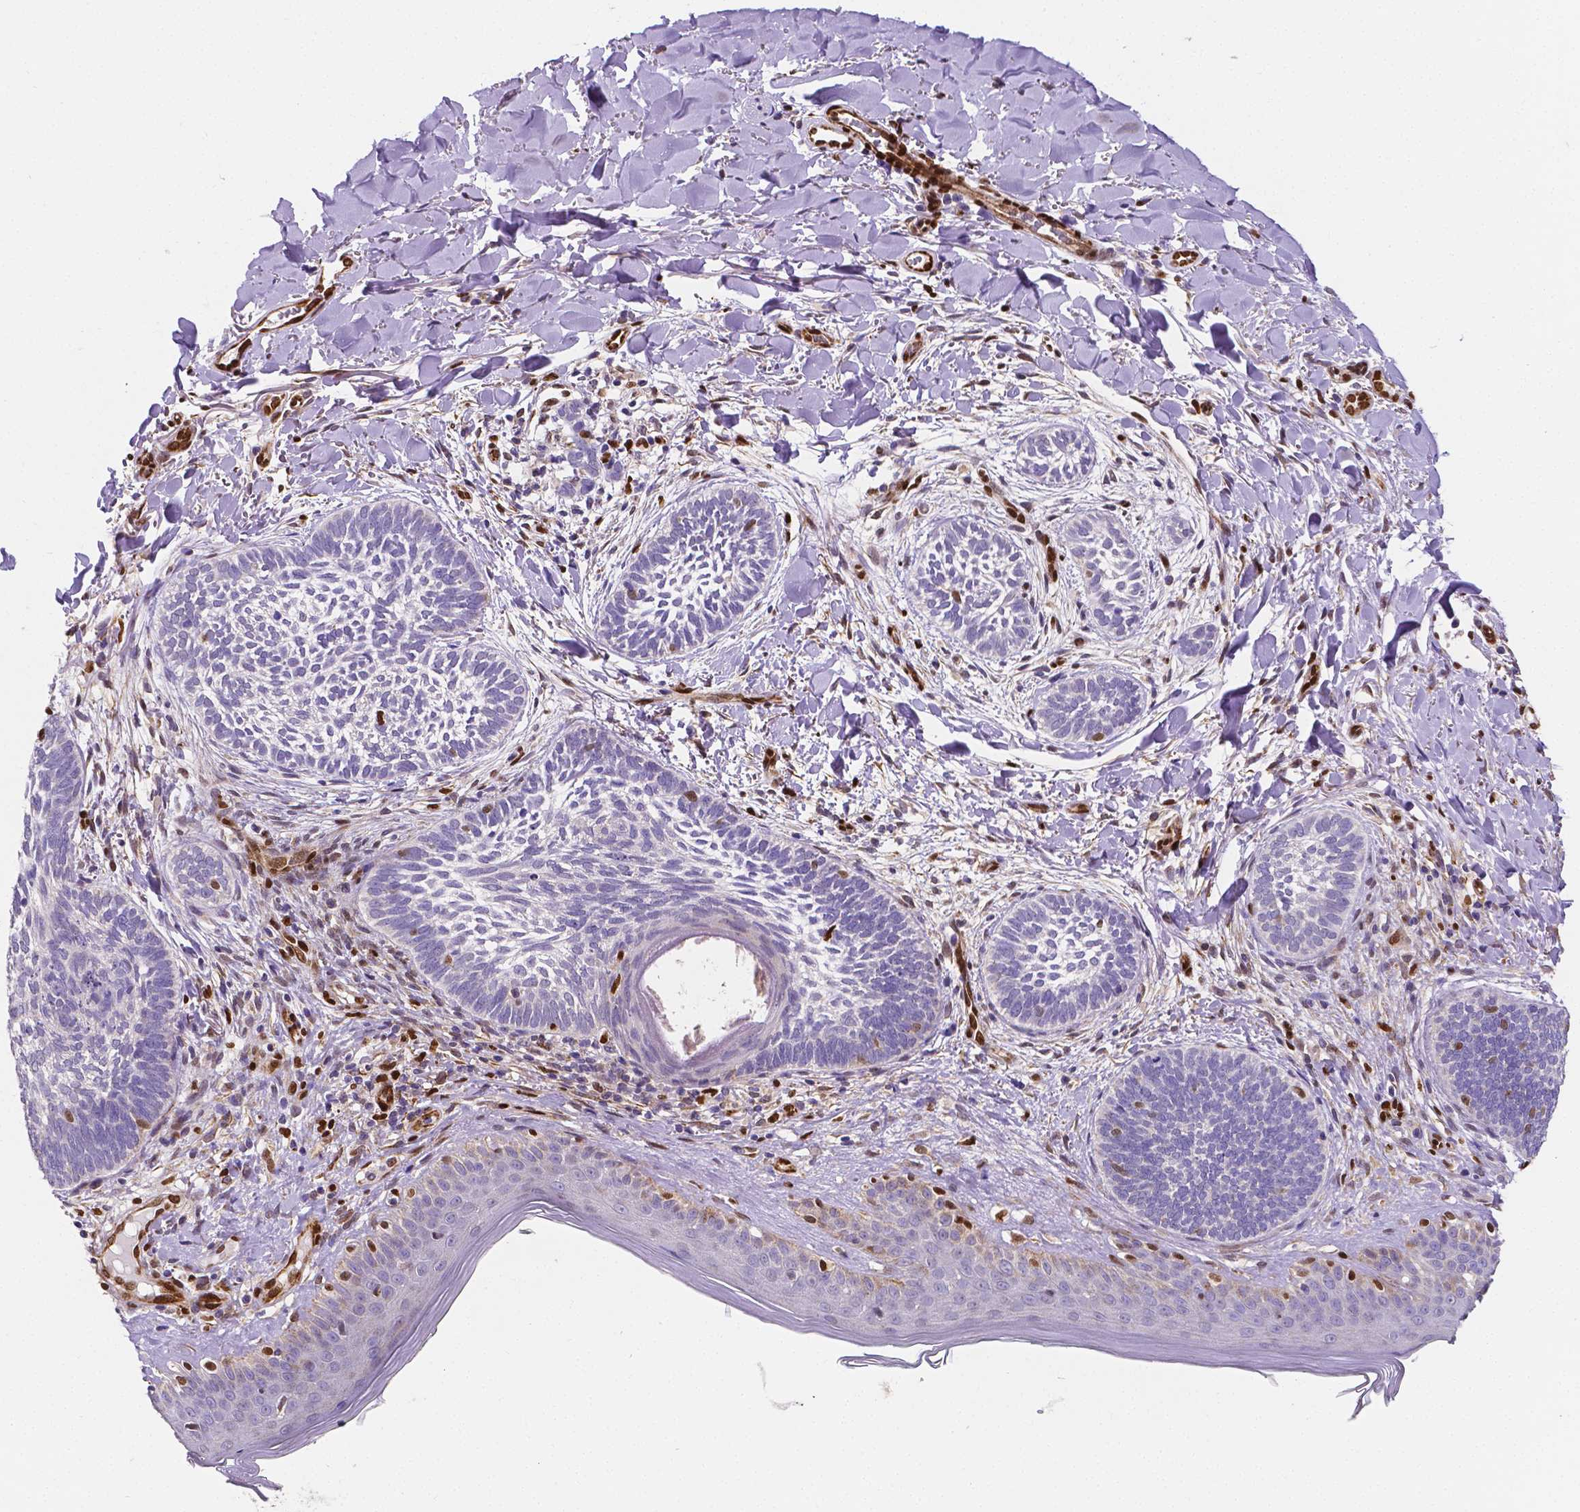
{"staining": {"intensity": "negative", "quantity": "none", "location": "none"}, "tissue": "skin cancer", "cell_type": "Tumor cells", "image_type": "cancer", "snomed": [{"axis": "morphology", "description": "Normal tissue, NOS"}, {"axis": "morphology", "description": "Basal cell carcinoma"}, {"axis": "topography", "description": "Skin"}], "caption": "High power microscopy histopathology image of an immunohistochemistry (IHC) photomicrograph of skin cancer (basal cell carcinoma), revealing no significant positivity in tumor cells.", "gene": "MEF2C", "patient": {"sex": "male", "age": 46}}